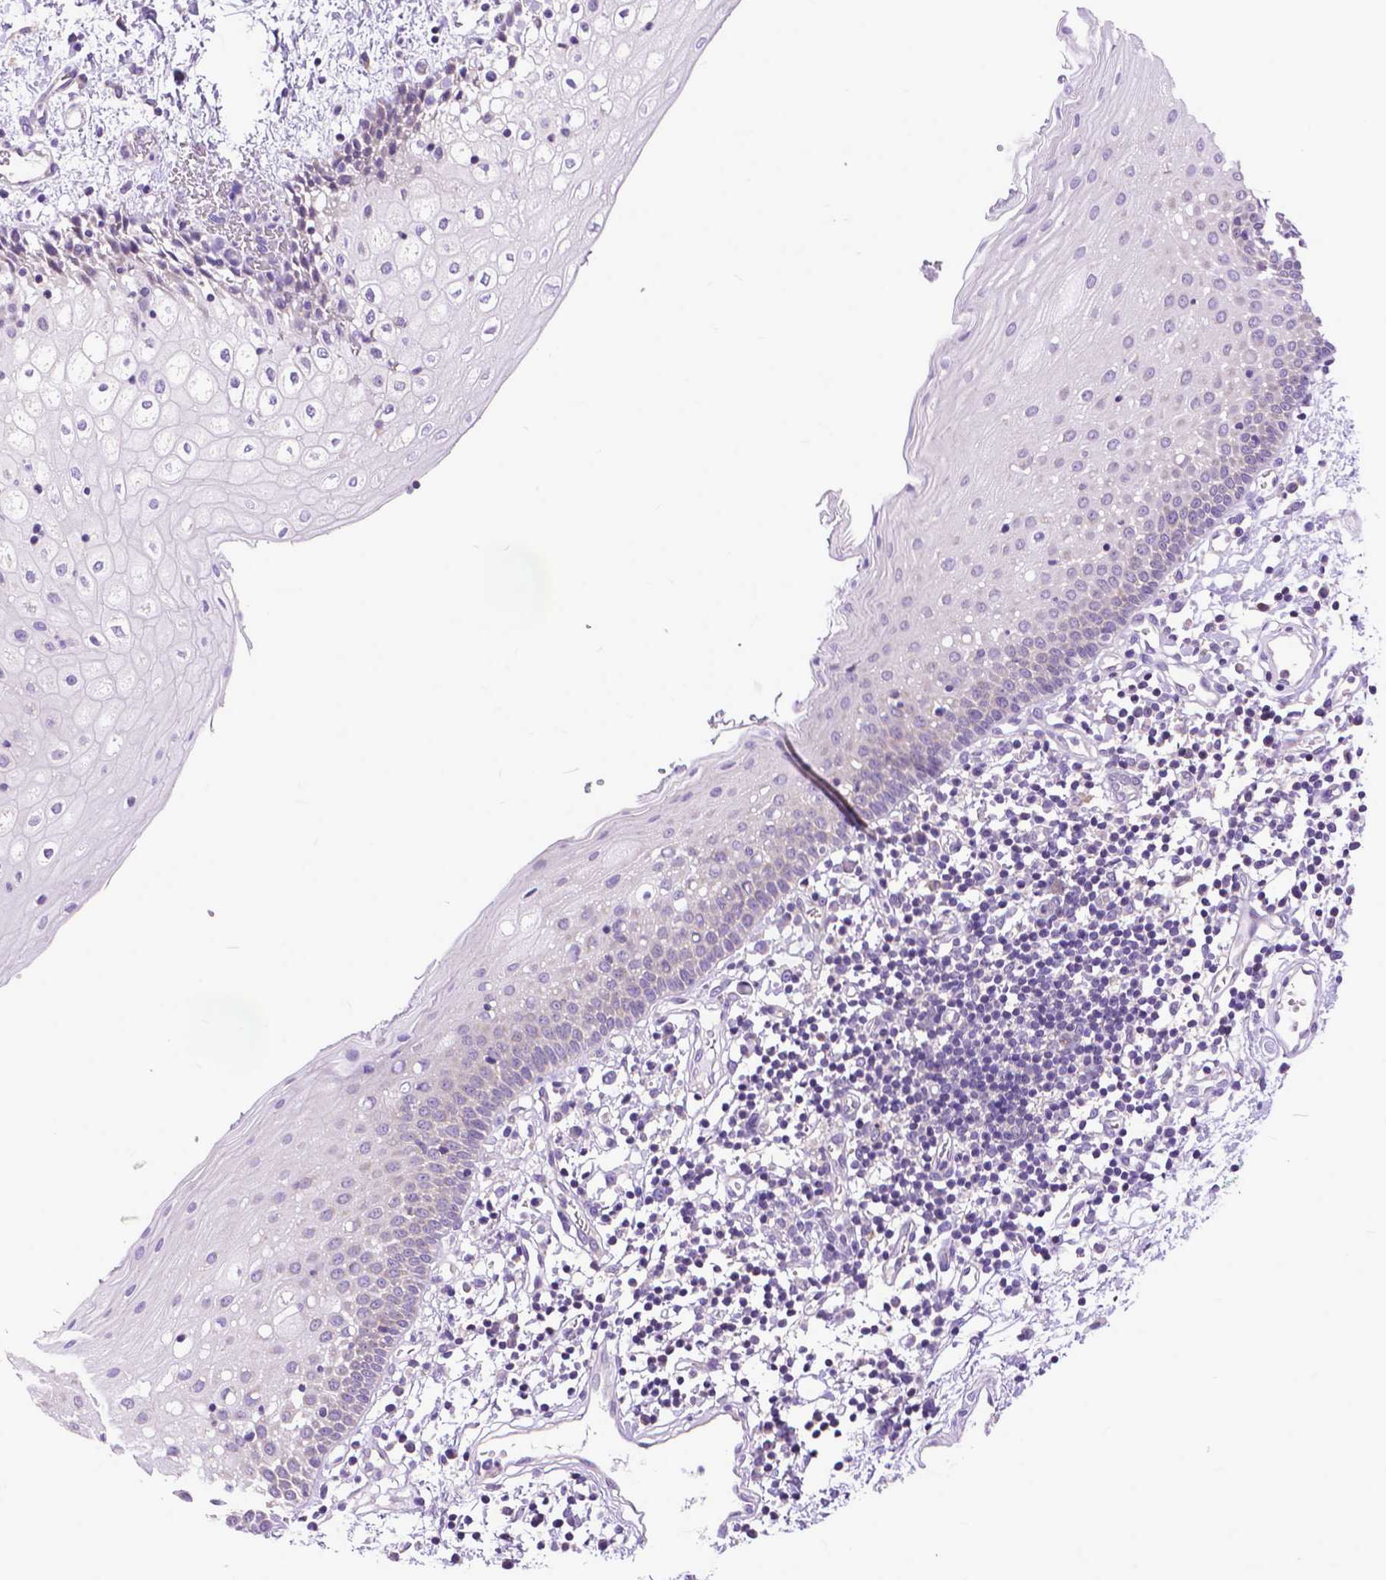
{"staining": {"intensity": "negative", "quantity": "none", "location": "none"}, "tissue": "oral mucosa", "cell_type": "Squamous epithelial cells", "image_type": "normal", "snomed": [{"axis": "morphology", "description": "Normal tissue, NOS"}, {"axis": "topography", "description": "Oral tissue"}], "caption": "A high-resolution histopathology image shows immunohistochemistry (IHC) staining of unremarkable oral mucosa, which demonstrates no significant expression in squamous epithelial cells. (DAB (3,3'-diaminobenzidine) IHC visualized using brightfield microscopy, high magnification).", "gene": "SYN1", "patient": {"sex": "female", "age": 43}}